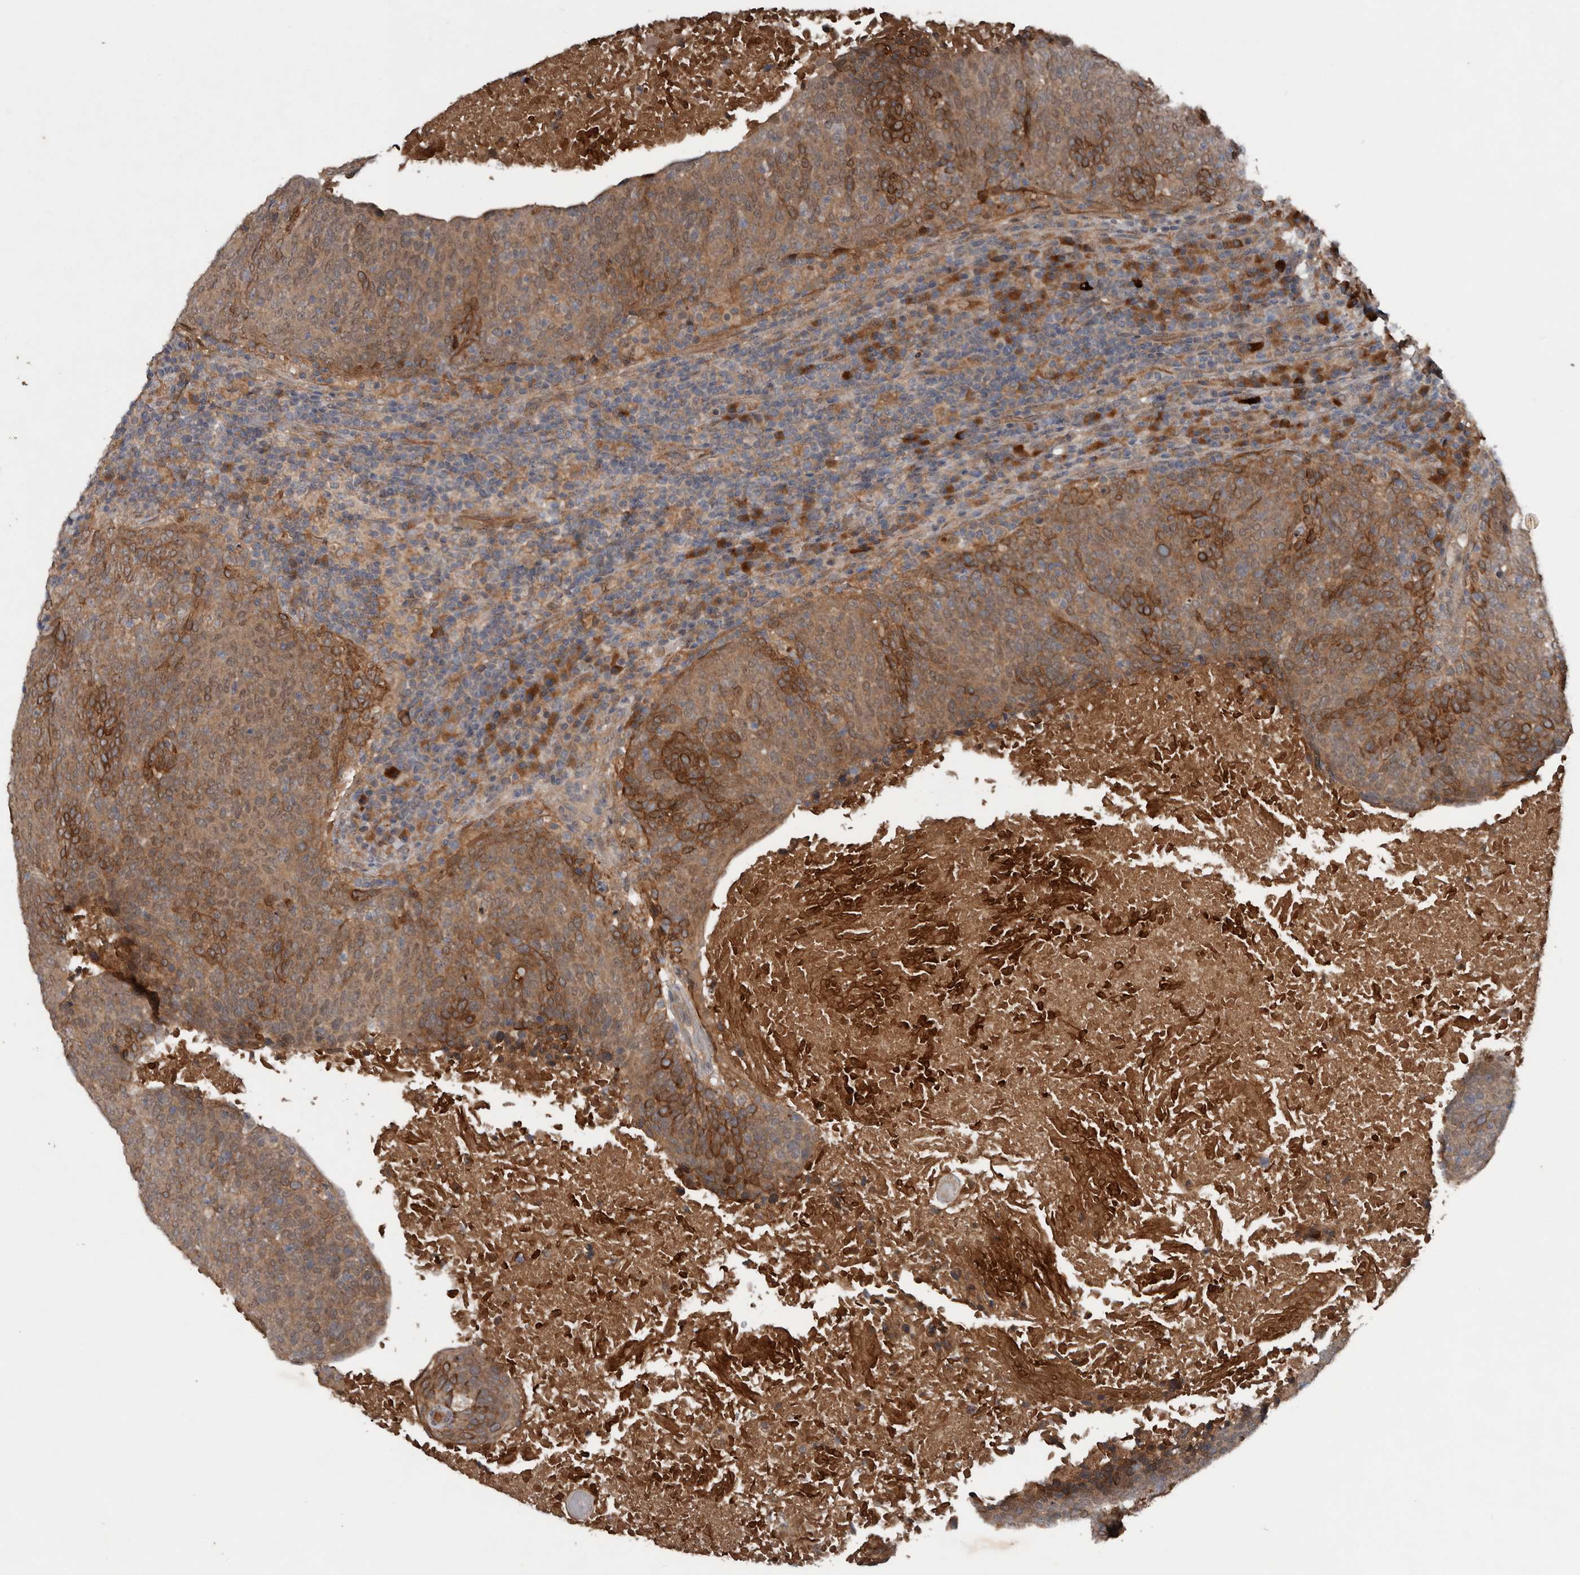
{"staining": {"intensity": "strong", "quantity": ">75%", "location": "cytoplasmic/membranous"}, "tissue": "head and neck cancer", "cell_type": "Tumor cells", "image_type": "cancer", "snomed": [{"axis": "morphology", "description": "Squamous cell carcinoma, NOS"}, {"axis": "morphology", "description": "Squamous cell carcinoma, metastatic, NOS"}, {"axis": "topography", "description": "Lymph node"}, {"axis": "topography", "description": "Head-Neck"}], "caption": "Immunohistochemistry (IHC) histopathology image of head and neck cancer (metastatic squamous cell carcinoma) stained for a protein (brown), which exhibits high levels of strong cytoplasmic/membranous staining in about >75% of tumor cells.", "gene": "DNAJB4", "patient": {"sex": "male", "age": 62}}